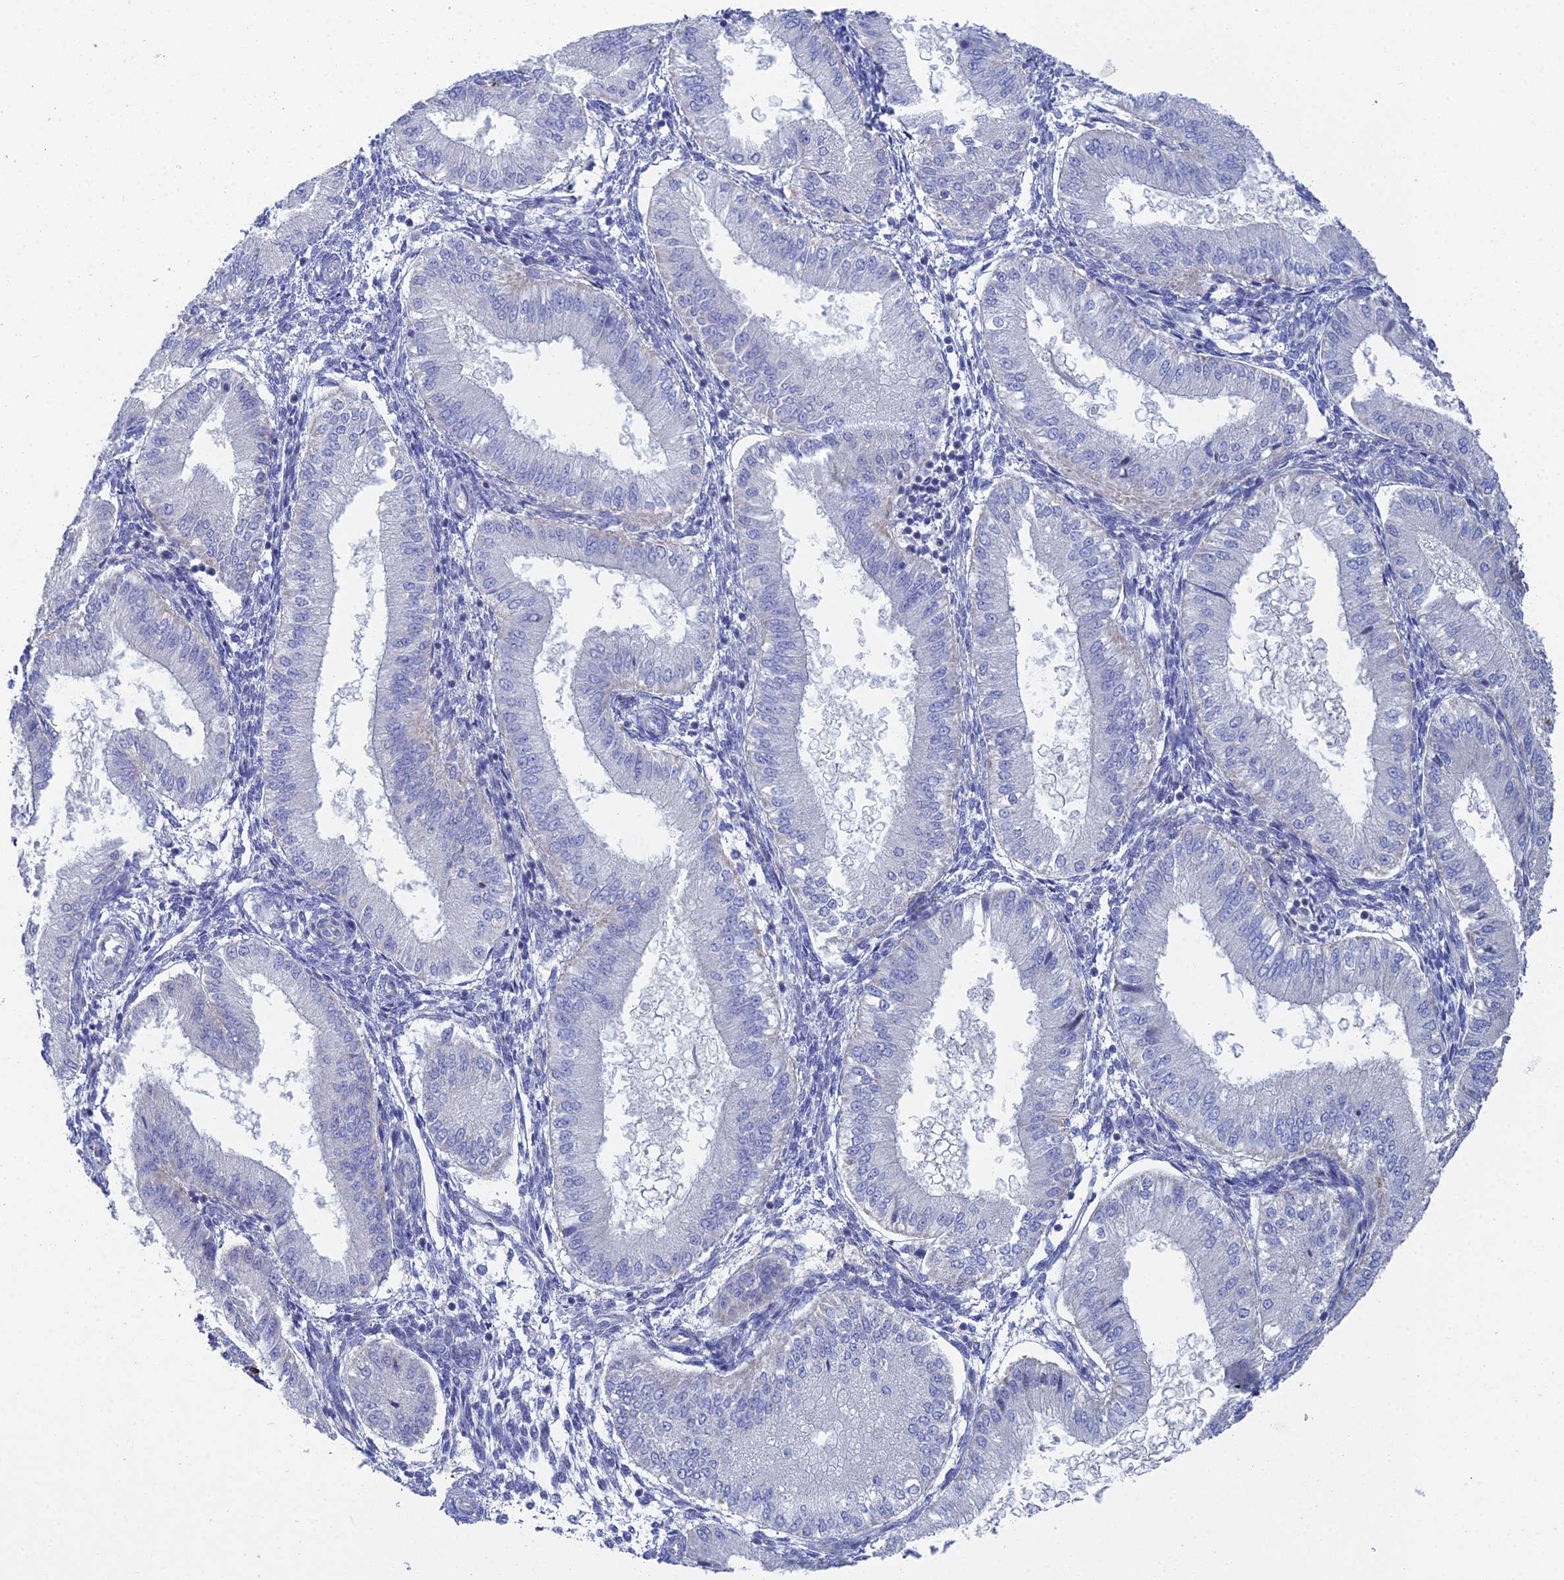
{"staining": {"intensity": "negative", "quantity": "none", "location": "none"}, "tissue": "endometrium", "cell_type": "Cells in endometrial stroma", "image_type": "normal", "snomed": [{"axis": "morphology", "description": "Normal tissue, NOS"}, {"axis": "topography", "description": "Endometrium"}], "caption": "This is a photomicrograph of immunohistochemistry staining of unremarkable endometrium, which shows no staining in cells in endometrial stroma. The staining was performed using DAB to visualize the protein expression in brown, while the nuclei were stained in blue with hematoxylin (Magnification: 20x).", "gene": "ARL16", "patient": {"sex": "female", "age": 39}}